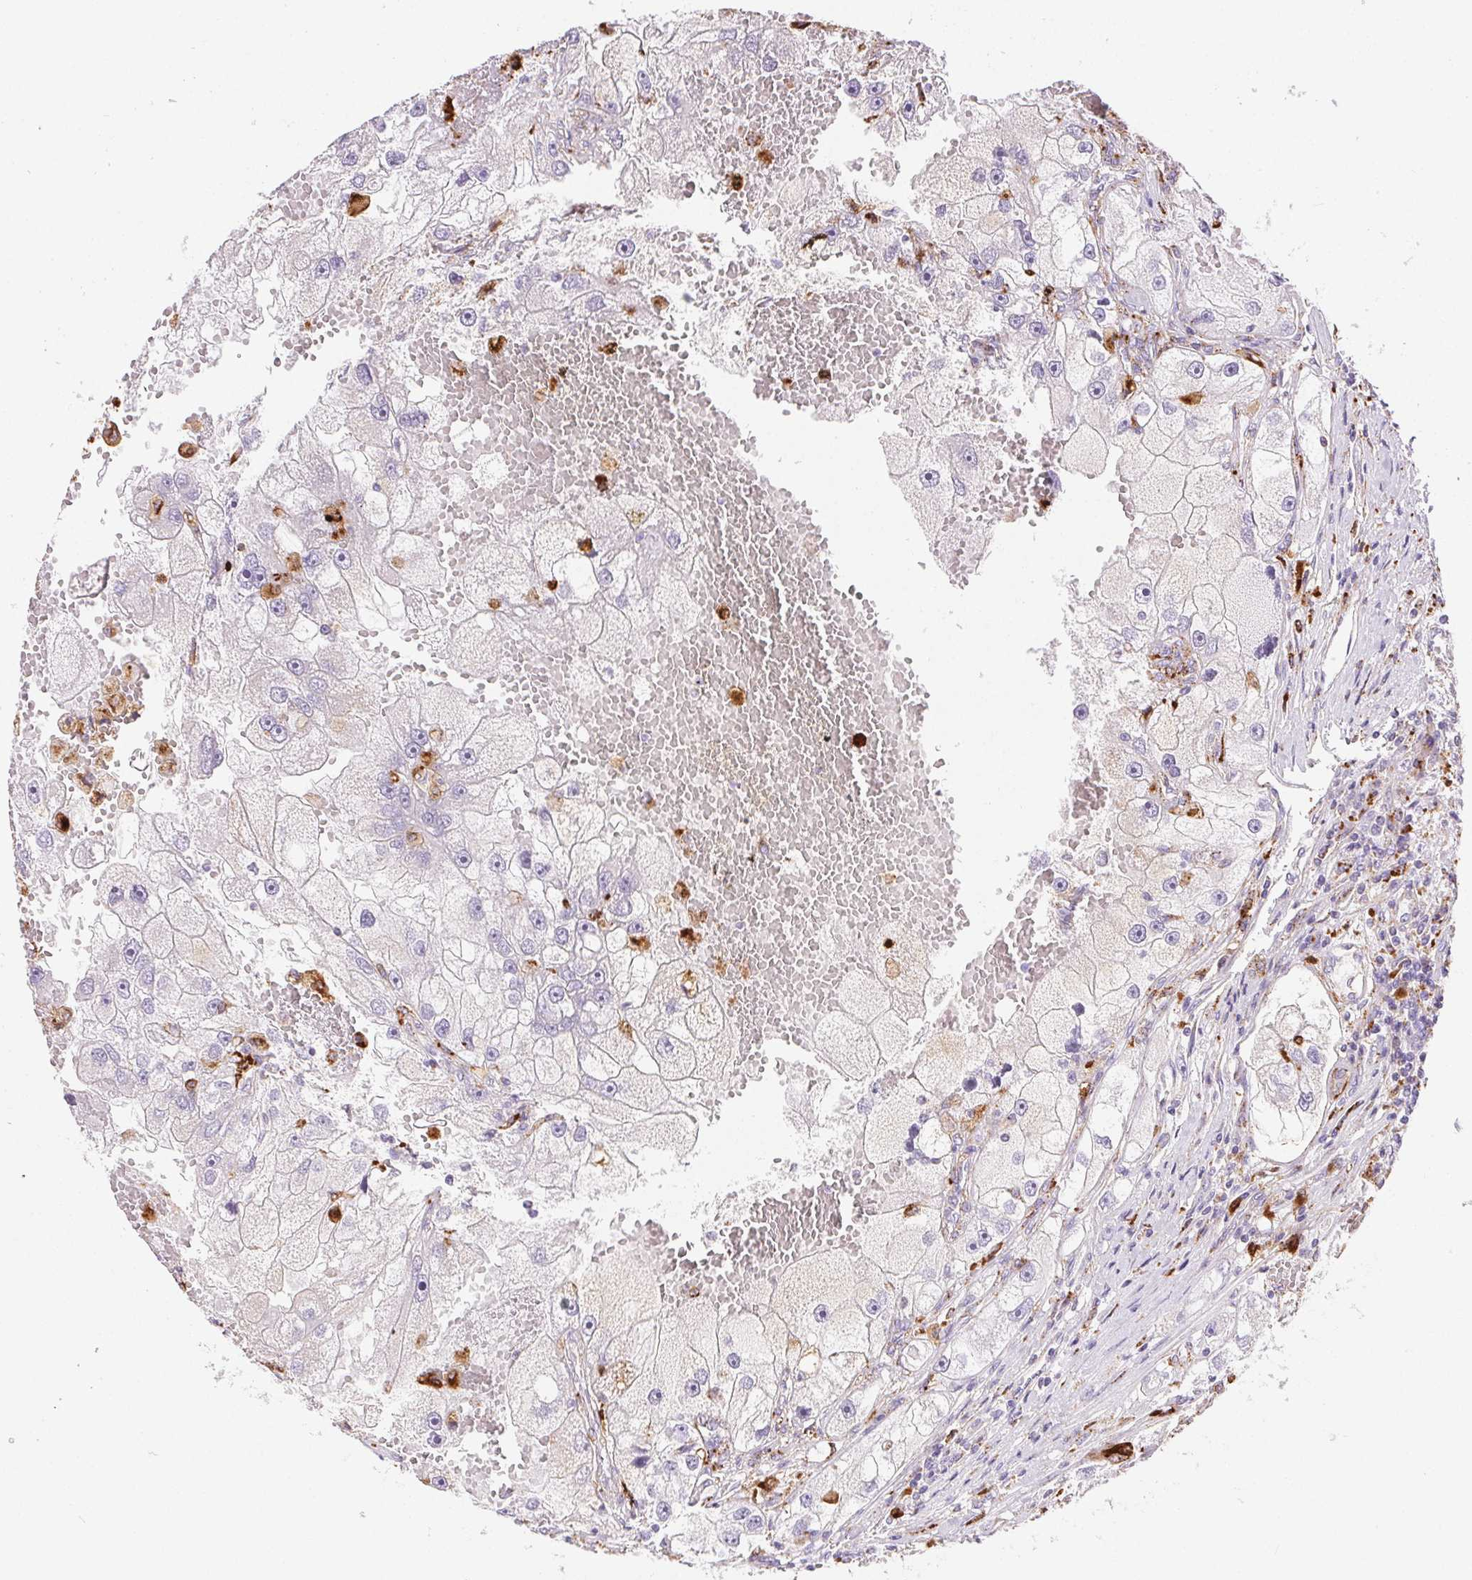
{"staining": {"intensity": "negative", "quantity": "none", "location": "none"}, "tissue": "renal cancer", "cell_type": "Tumor cells", "image_type": "cancer", "snomed": [{"axis": "morphology", "description": "Adenocarcinoma, NOS"}, {"axis": "topography", "description": "Kidney"}], "caption": "An IHC photomicrograph of renal cancer is shown. There is no staining in tumor cells of renal cancer. (DAB immunohistochemistry (IHC), high magnification).", "gene": "SCPEP1", "patient": {"sex": "male", "age": 63}}